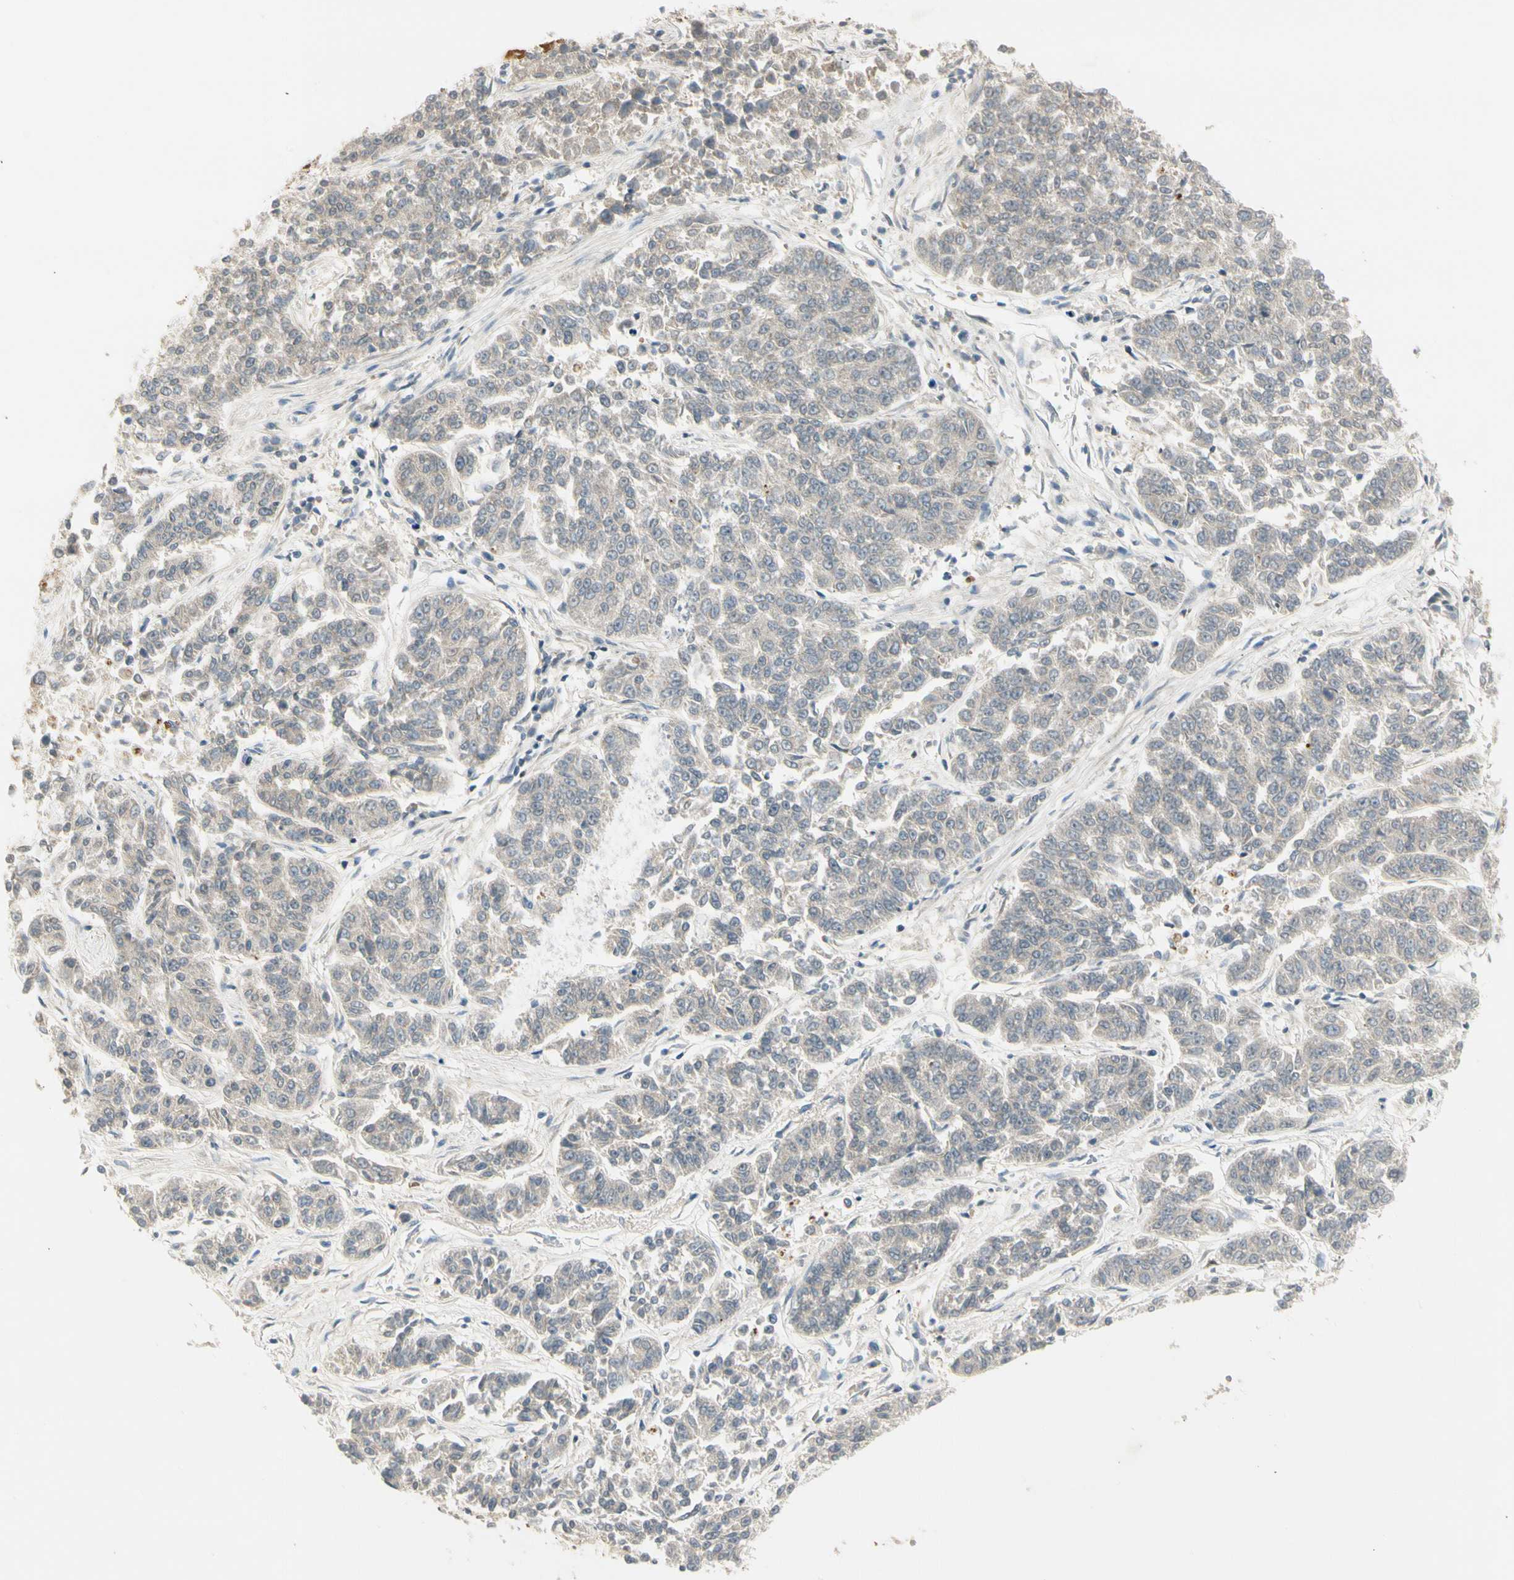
{"staining": {"intensity": "negative", "quantity": "none", "location": "none"}, "tissue": "lung cancer", "cell_type": "Tumor cells", "image_type": "cancer", "snomed": [{"axis": "morphology", "description": "Adenocarcinoma, NOS"}, {"axis": "topography", "description": "Lung"}], "caption": "Immunohistochemistry (IHC) of lung adenocarcinoma displays no positivity in tumor cells.", "gene": "PITX1", "patient": {"sex": "male", "age": 84}}